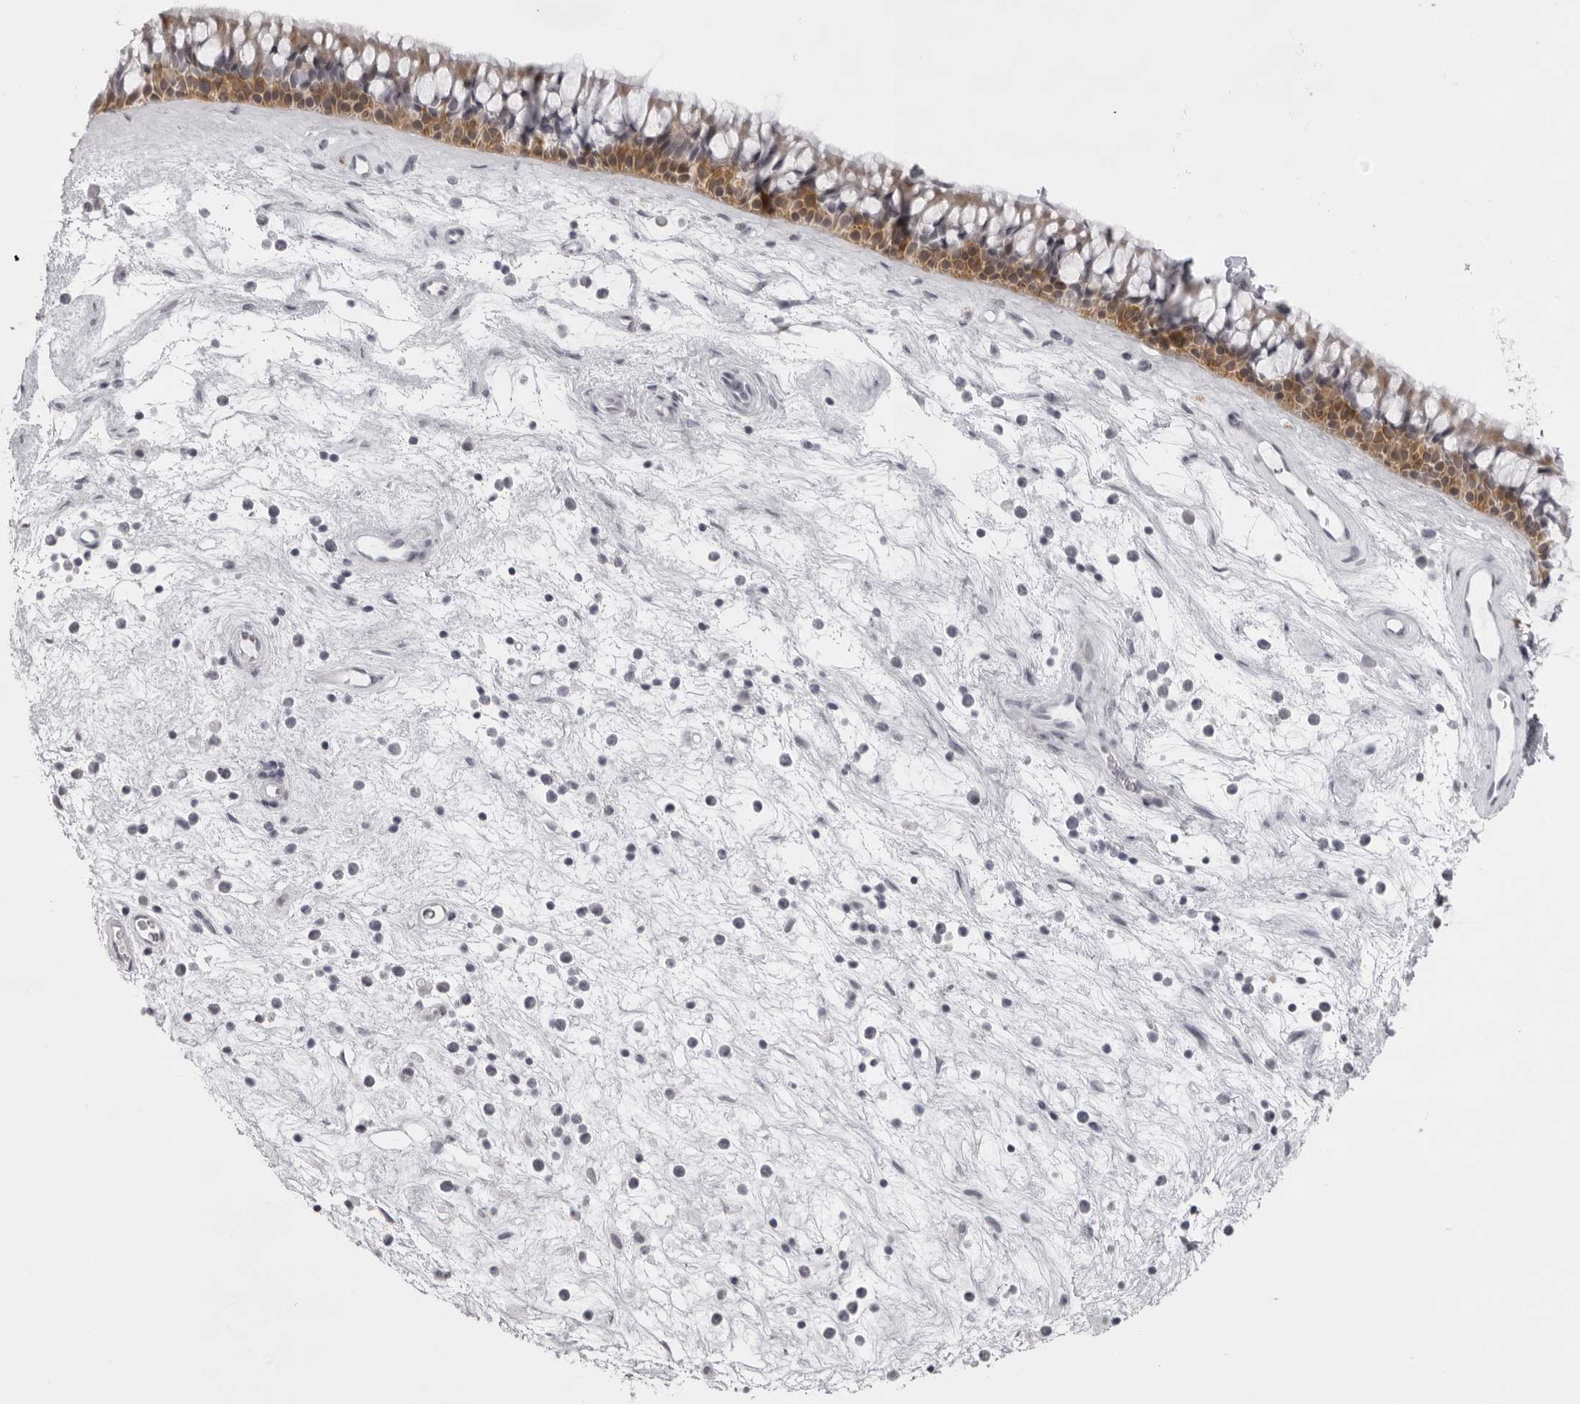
{"staining": {"intensity": "moderate", "quantity": ">75%", "location": "cytoplasmic/membranous"}, "tissue": "nasopharynx", "cell_type": "Respiratory epithelial cells", "image_type": "normal", "snomed": [{"axis": "morphology", "description": "Normal tissue, NOS"}, {"axis": "topography", "description": "Nasopharynx"}], "caption": "Unremarkable nasopharynx was stained to show a protein in brown. There is medium levels of moderate cytoplasmic/membranous positivity in approximately >75% of respiratory epithelial cells. (DAB = brown stain, brightfield microscopy at high magnification).", "gene": "NUDT18", "patient": {"sex": "male", "age": 64}}